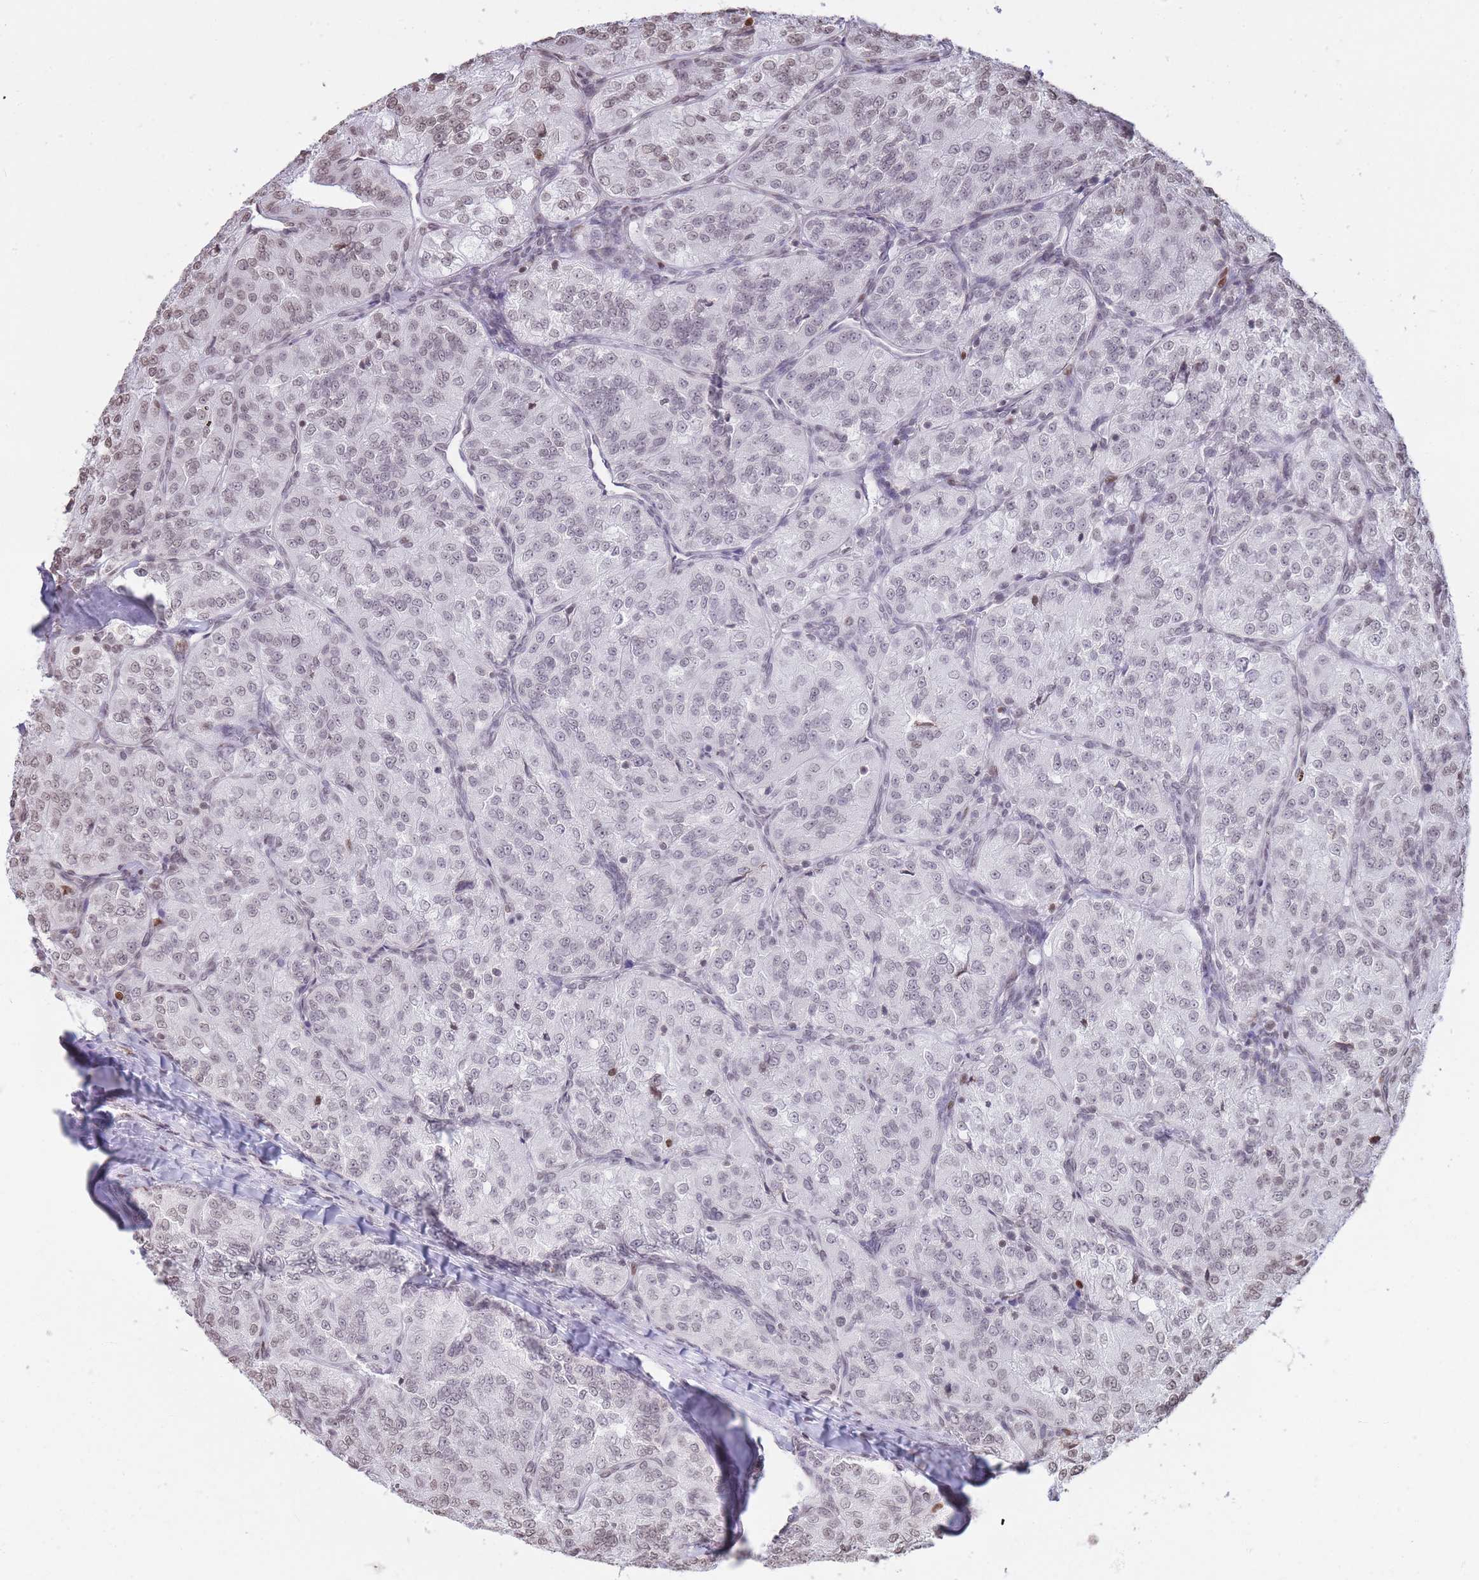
{"staining": {"intensity": "negative", "quantity": "none", "location": "none"}, "tissue": "renal cancer", "cell_type": "Tumor cells", "image_type": "cancer", "snomed": [{"axis": "morphology", "description": "Adenocarcinoma, NOS"}, {"axis": "topography", "description": "Kidney"}], "caption": "The photomicrograph reveals no significant expression in tumor cells of renal cancer (adenocarcinoma).", "gene": "SHISAL1", "patient": {"sex": "female", "age": 63}}